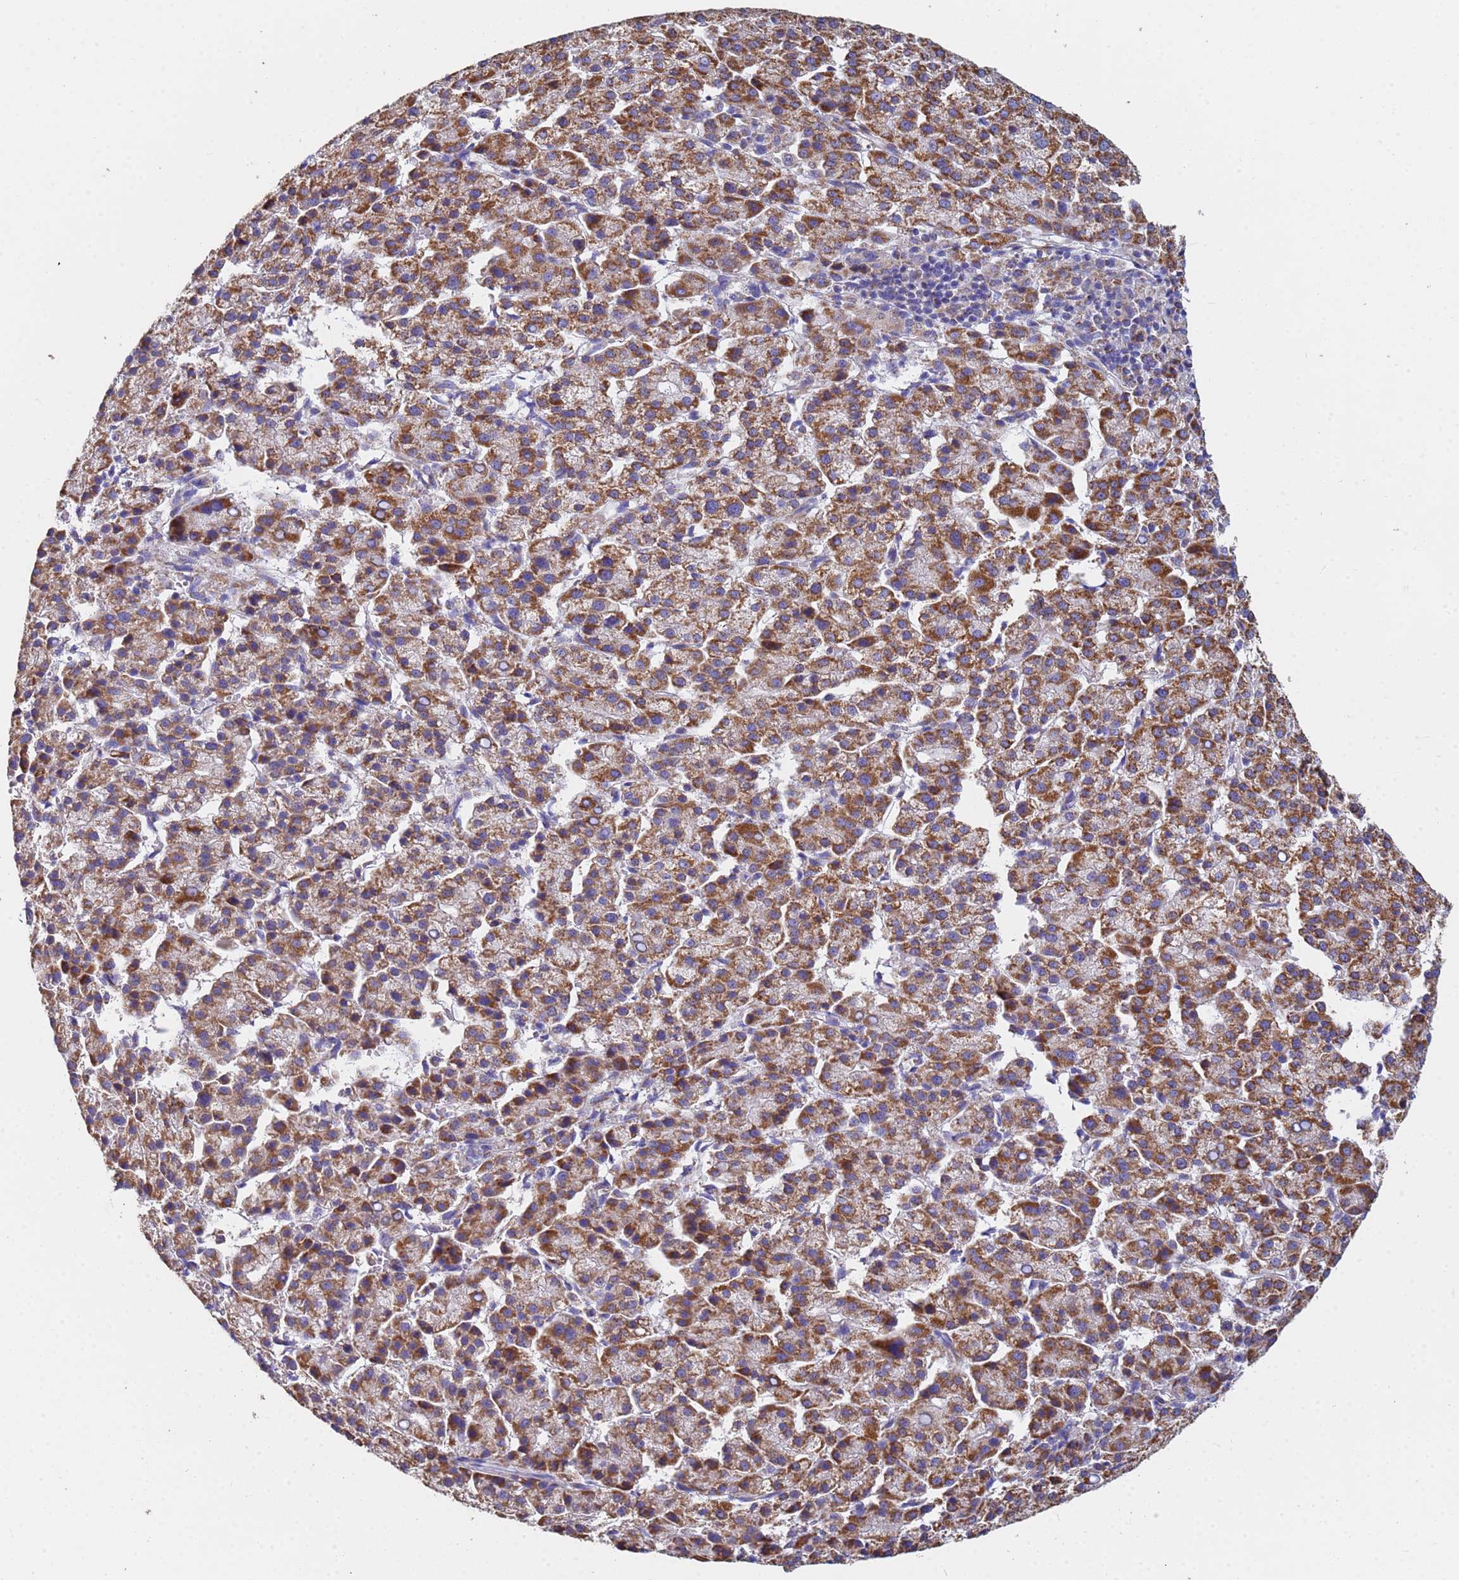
{"staining": {"intensity": "moderate", "quantity": ">75%", "location": "cytoplasmic/membranous"}, "tissue": "liver cancer", "cell_type": "Tumor cells", "image_type": "cancer", "snomed": [{"axis": "morphology", "description": "Carcinoma, Hepatocellular, NOS"}, {"axis": "topography", "description": "Liver"}], "caption": "Immunohistochemistry histopathology image of neoplastic tissue: human liver cancer stained using immunohistochemistry (IHC) reveals medium levels of moderate protein expression localized specifically in the cytoplasmic/membranous of tumor cells, appearing as a cytoplasmic/membranous brown color.", "gene": "UQCRH", "patient": {"sex": "female", "age": 58}}